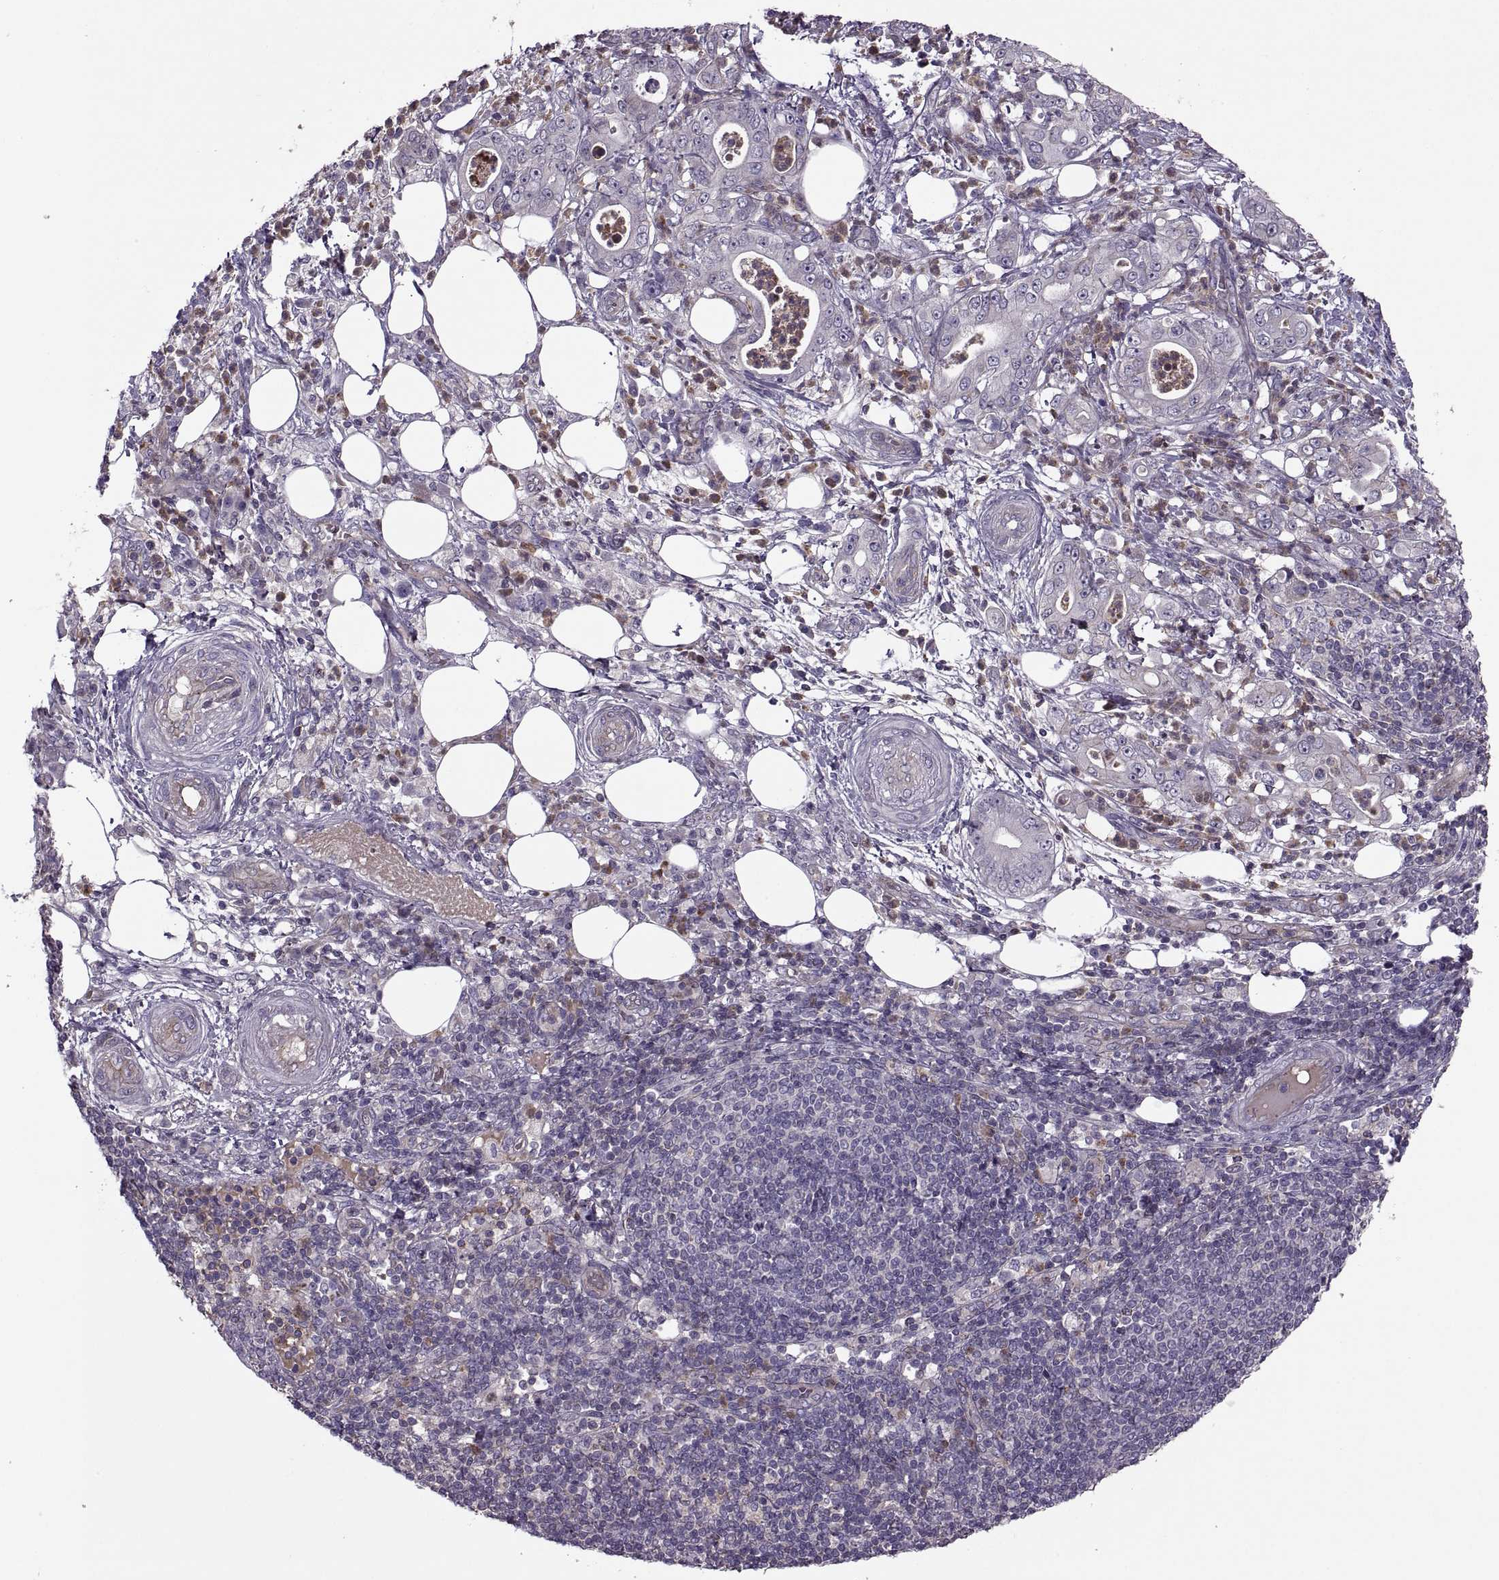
{"staining": {"intensity": "weak", "quantity": "25%-75%", "location": "cytoplasmic/membranous"}, "tissue": "pancreatic cancer", "cell_type": "Tumor cells", "image_type": "cancer", "snomed": [{"axis": "morphology", "description": "Adenocarcinoma, NOS"}, {"axis": "topography", "description": "Pancreas"}], "caption": "Pancreatic adenocarcinoma stained for a protein (brown) shows weak cytoplasmic/membranous positive expression in about 25%-75% of tumor cells.", "gene": "SLC2A3", "patient": {"sex": "male", "age": 71}}